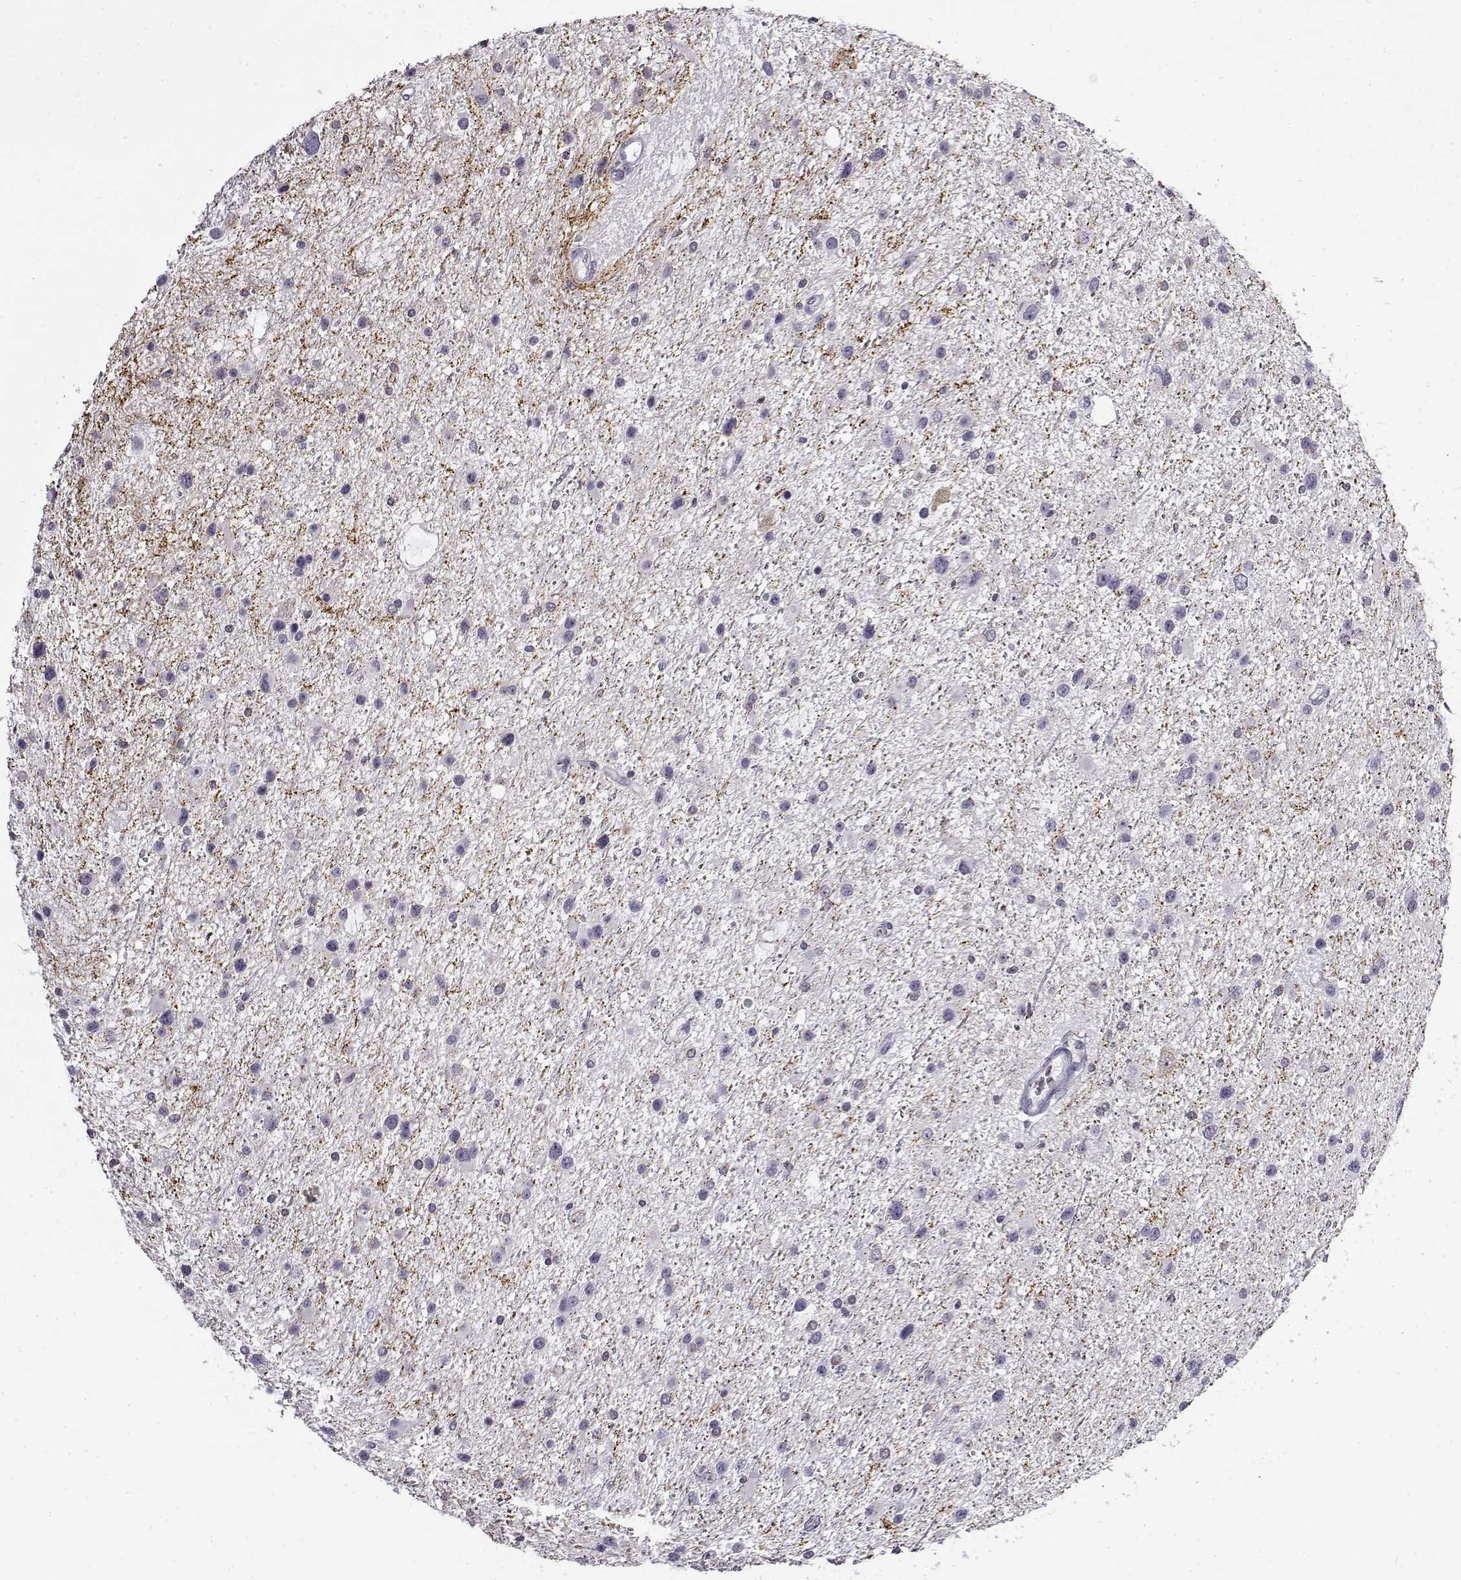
{"staining": {"intensity": "negative", "quantity": "none", "location": "none"}, "tissue": "glioma", "cell_type": "Tumor cells", "image_type": "cancer", "snomed": [{"axis": "morphology", "description": "Glioma, malignant, Low grade"}, {"axis": "topography", "description": "Brain"}], "caption": "Immunohistochemical staining of human glioma demonstrates no significant staining in tumor cells.", "gene": "SNCA", "patient": {"sex": "female", "age": 32}}